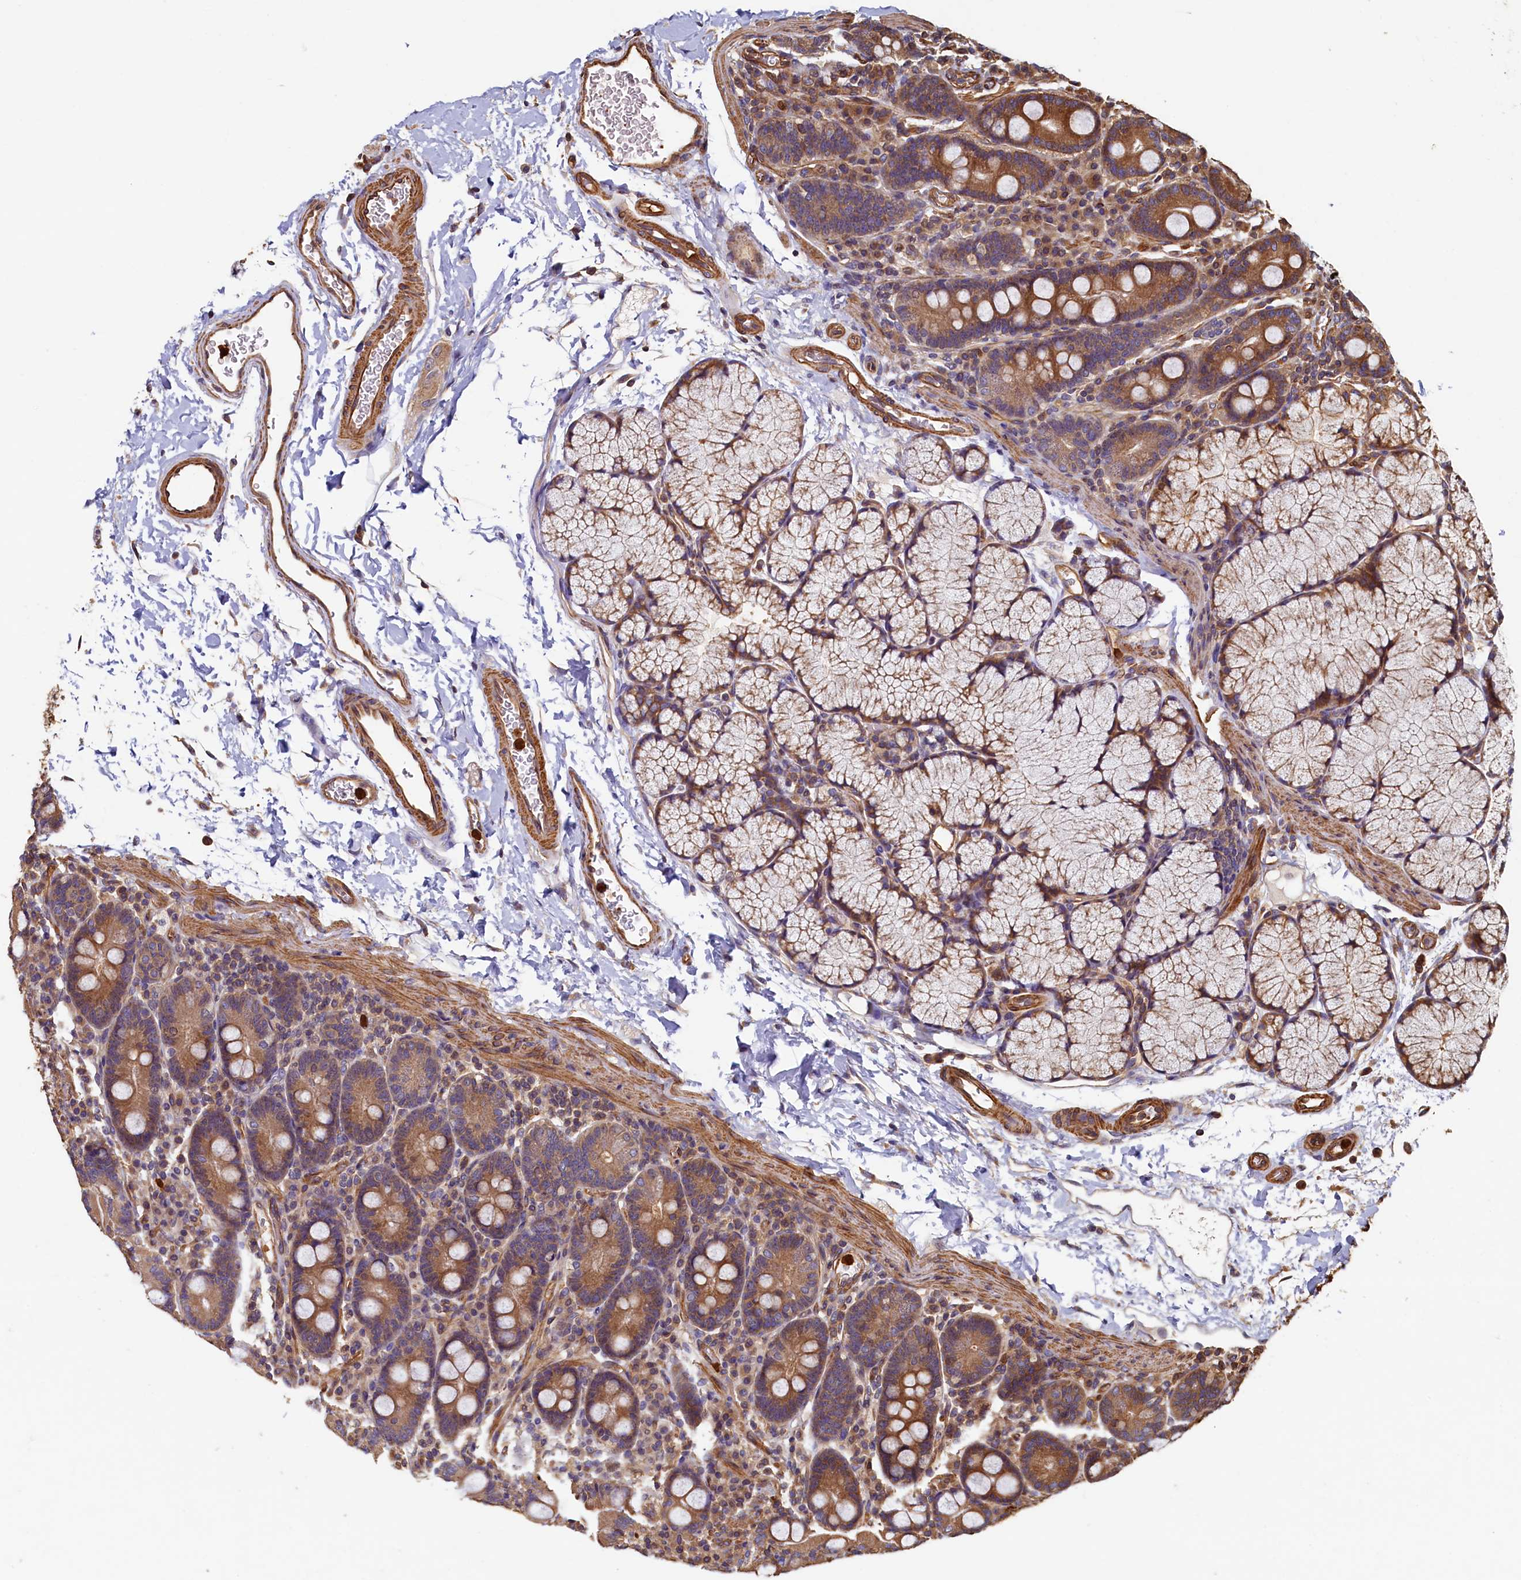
{"staining": {"intensity": "moderate", "quantity": ">75%", "location": "cytoplasmic/membranous"}, "tissue": "duodenum", "cell_type": "Glandular cells", "image_type": "normal", "snomed": [{"axis": "morphology", "description": "Normal tissue, NOS"}, {"axis": "topography", "description": "Duodenum"}], "caption": "Duodenum stained with DAB immunohistochemistry (IHC) shows medium levels of moderate cytoplasmic/membranous staining in about >75% of glandular cells. The staining was performed using DAB (3,3'-diaminobenzidine) to visualize the protein expression in brown, while the nuclei were stained in blue with hematoxylin (Magnification: 20x).", "gene": "CCDC102B", "patient": {"sex": "male", "age": 35}}